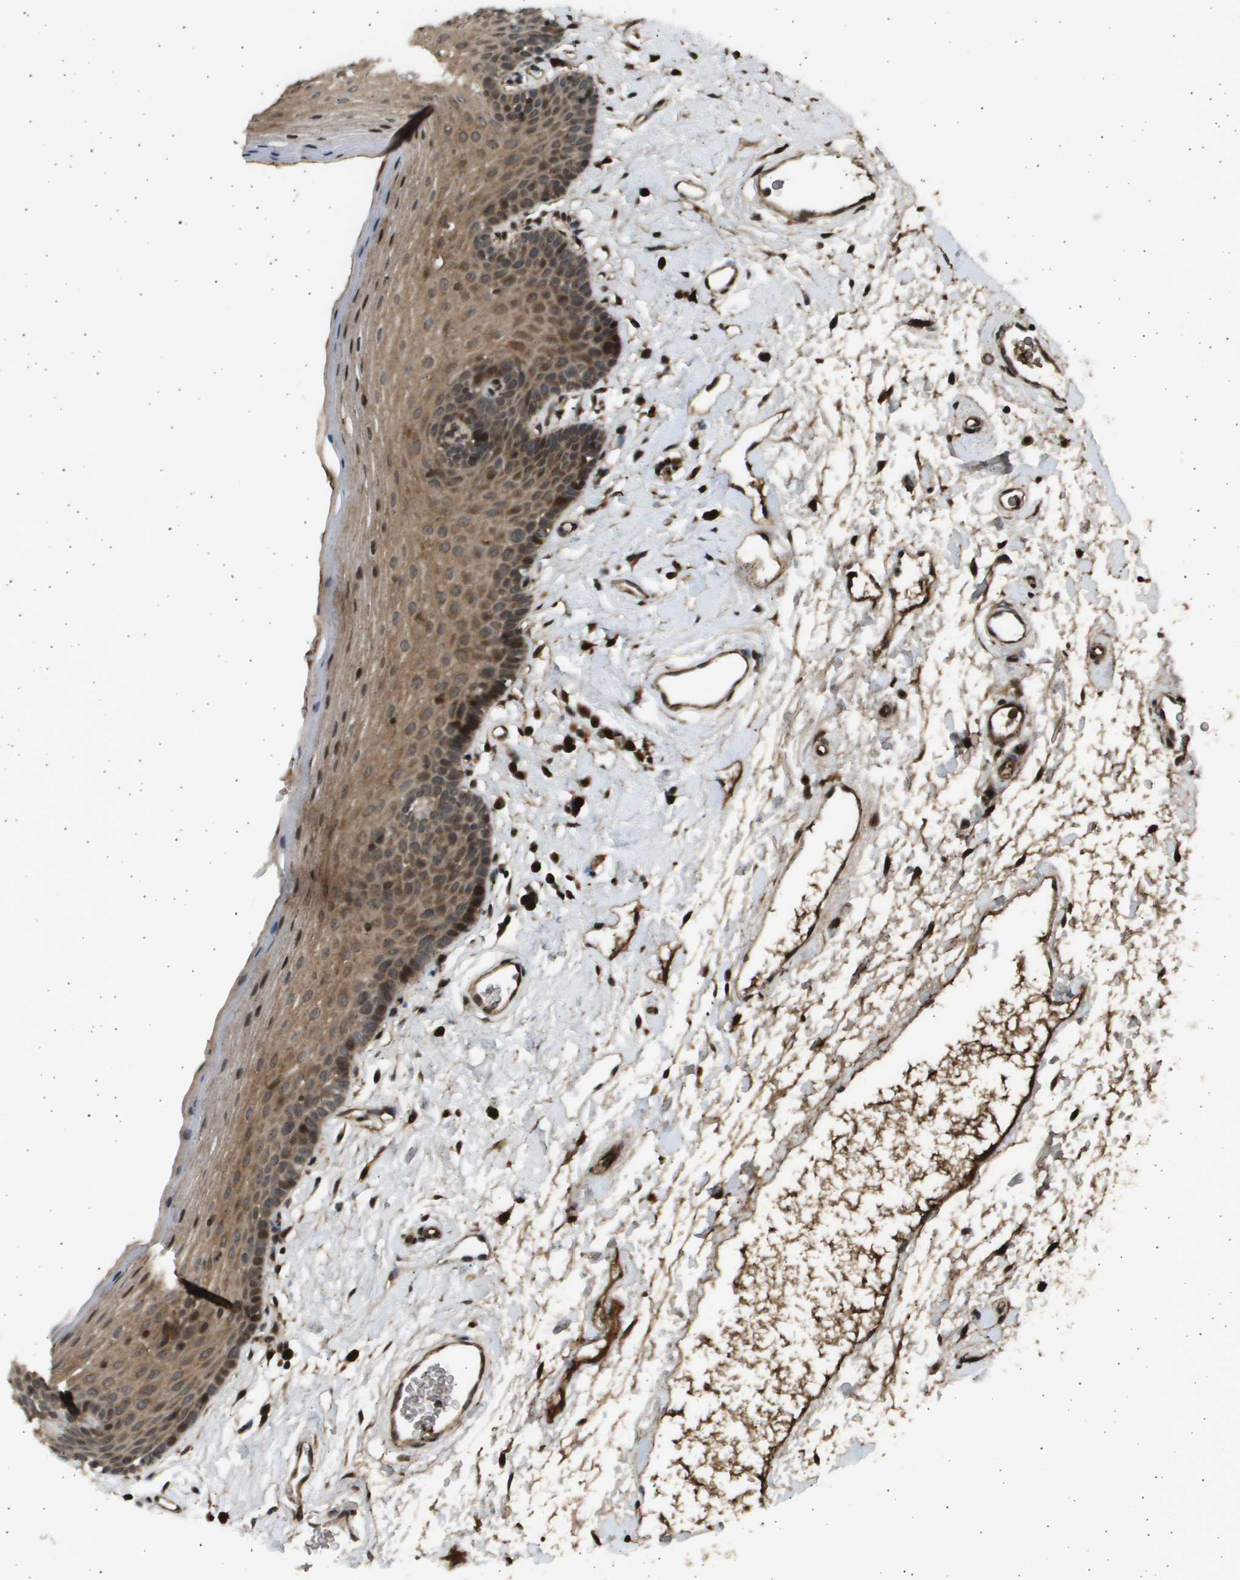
{"staining": {"intensity": "moderate", "quantity": ">75%", "location": "cytoplasmic/membranous"}, "tissue": "oral mucosa", "cell_type": "Squamous epithelial cells", "image_type": "normal", "snomed": [{"axis": "morphology", "description": "Normal tissue, NOS"}, {"axis": "topography", "description": "Oral tissue"}], "caption": "Squamous epithelial cells display moderate cytoplasmic/membranous positivity in approximately >75% of cells in unremarkable oral mucosa. The staining was performed using DAB (3,3'-diaminobenzidine) to visualize the protein expression in brown, while the nuclei were stained in blue with hematoxylin (Magnification: 20x).", "gene": "TNRC6A", "patient": {"sex": "male", "age": 66}}